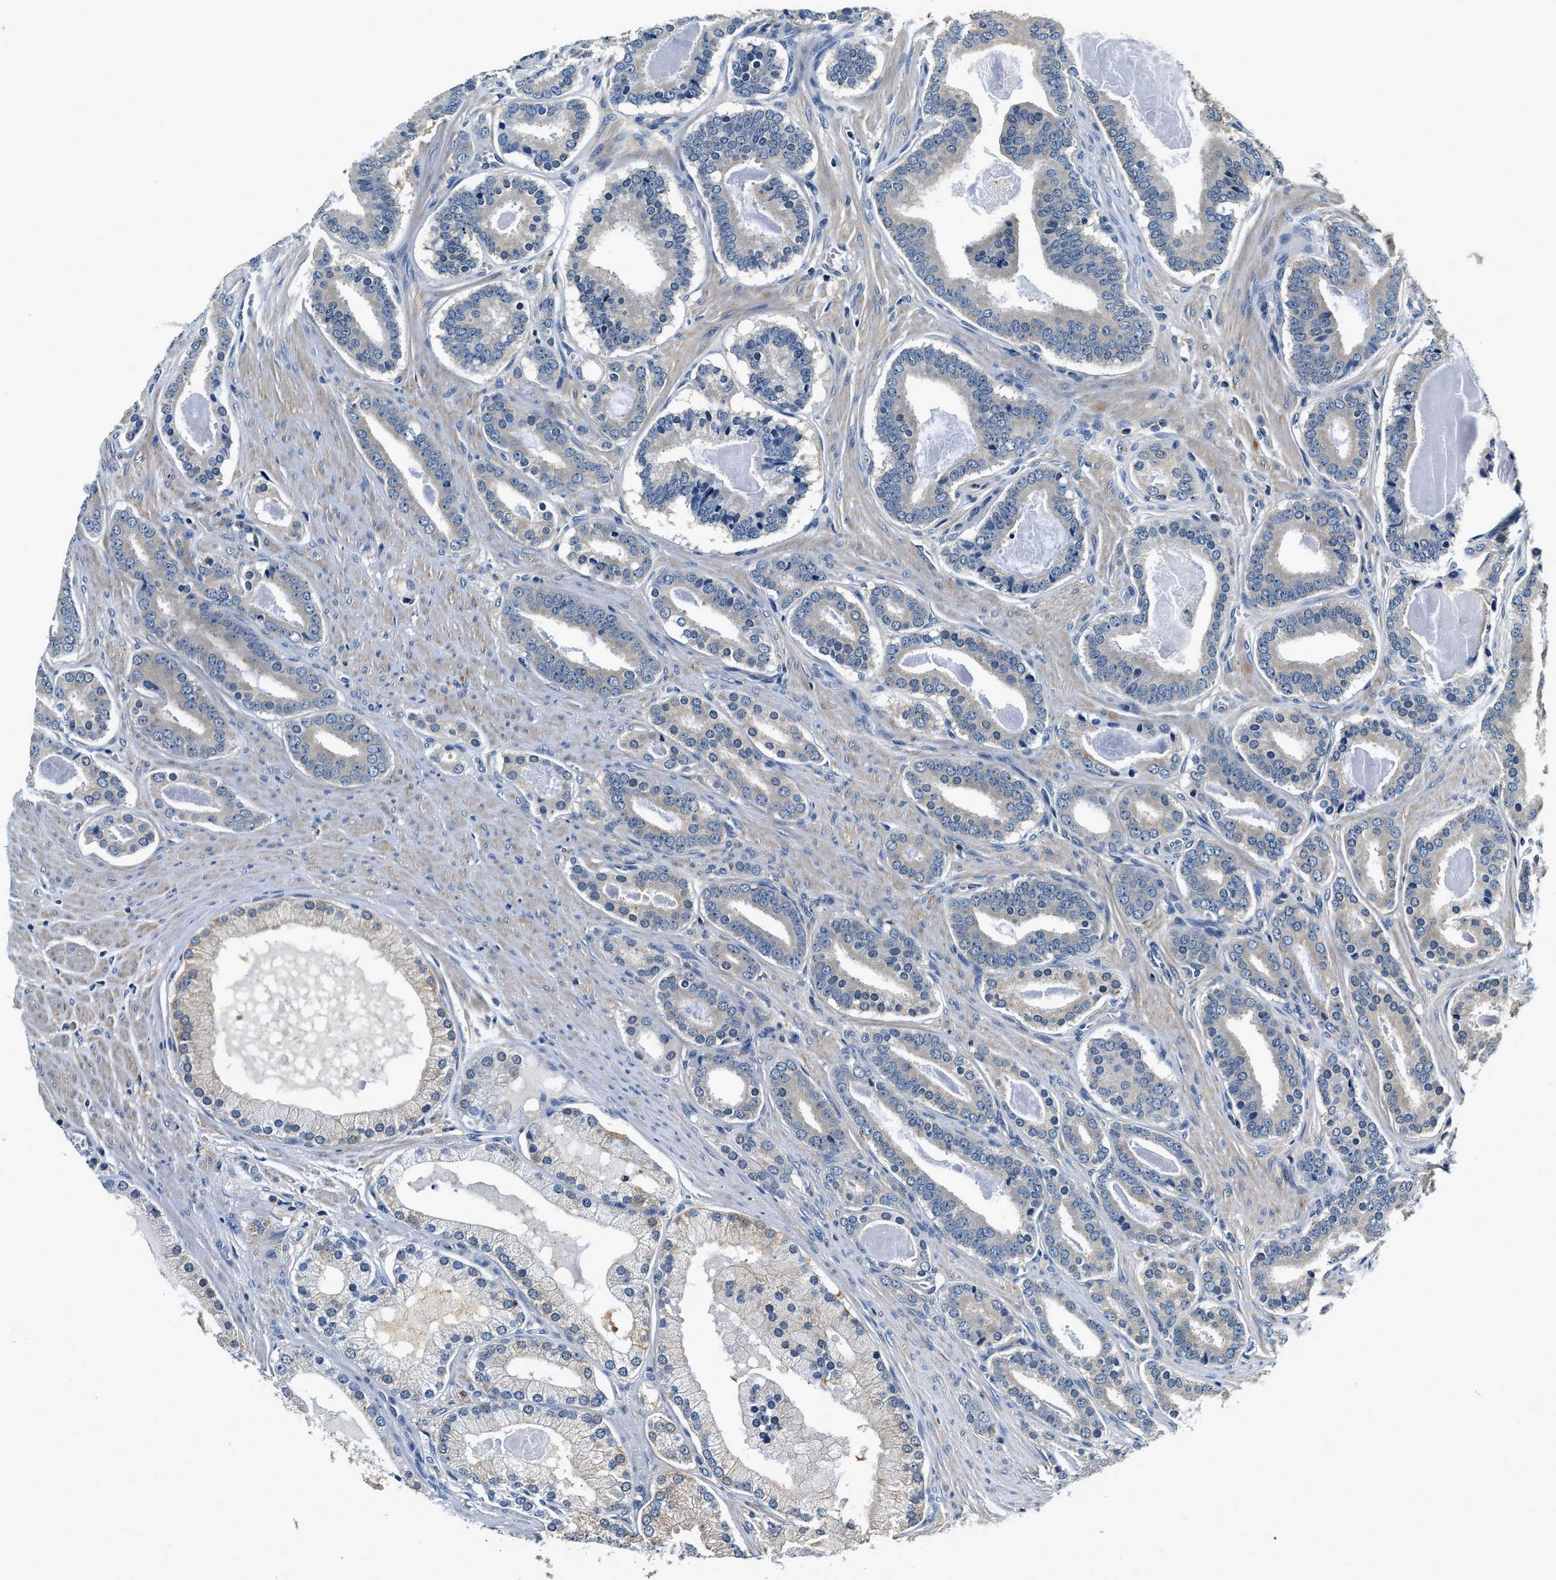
{"staining": {"intensity": "negative", "quantity": "none", "location": "none"}, "tissue": "prostate cancer", "cell_type": "Tumor cells", "image_type": "cancer", "snomed": [{"axis": "morphology", "description": "Adenocarcinoma, High grade"}, {"axis": "topography", "description": "Prostate"}], "caption": "IHC photomicrograph of neoplastic tissue: human prostate cancer stained with DAB (3,3'-diaminobenzidine) displays no significant protein staining in tumor cells. (DAB (3,3'-diaminobenzidine) immunohistochemistry visualized using brightfield microscopy, high magnification).", "gene": "RESF1", "patient": {"sex": "male", "age": 60}}